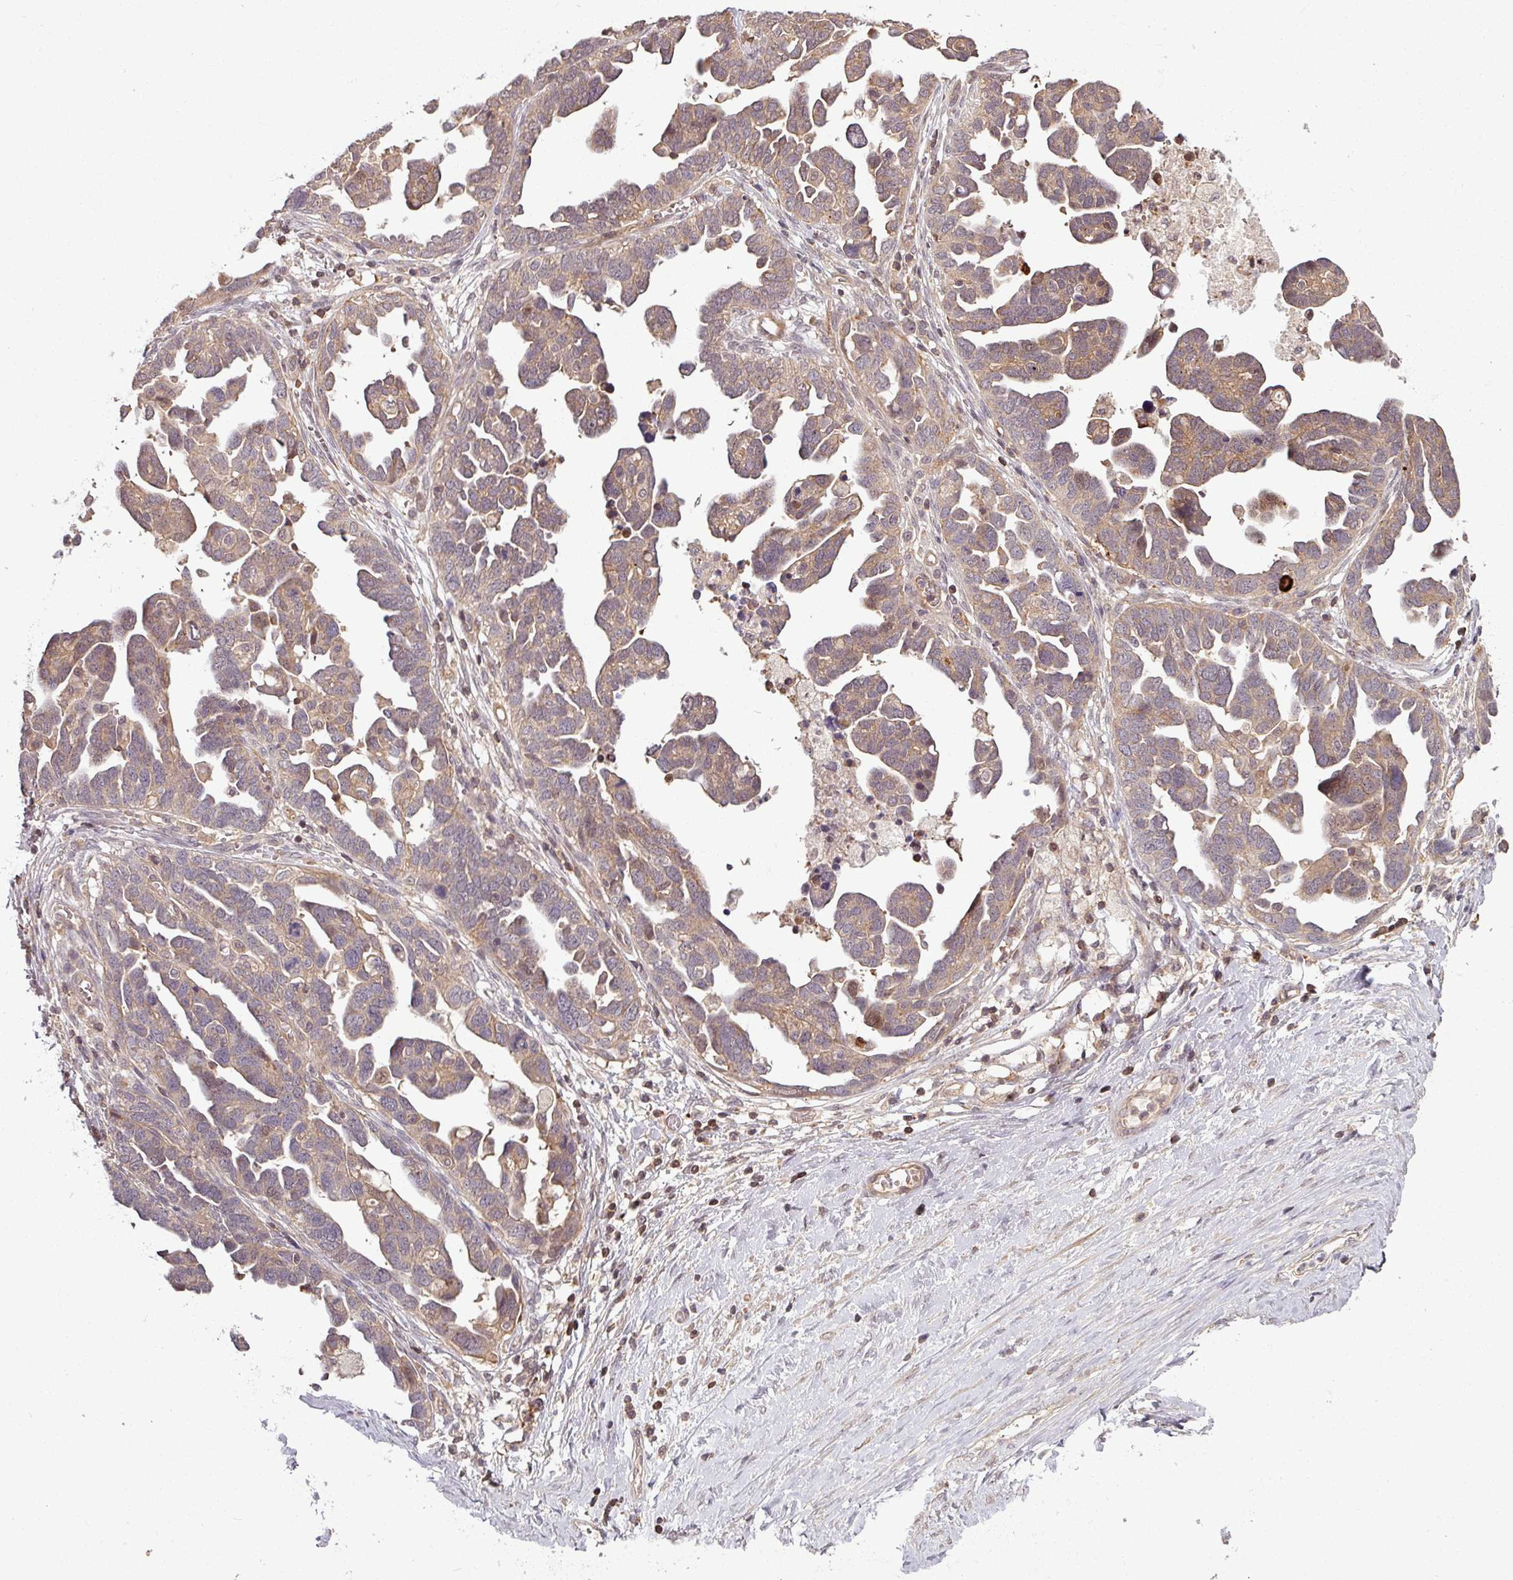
{"staining": {"intensity": "weak", "quantity": ">75%", "location": "cytoplasmic/membranous"}, "tissue": "ovarian cancer", "cell_type": "Tumor cells", "image_type": "cancer", "snomed": [{"axis": "morphology", "description": "Cystadenocarcinoma, serous, NOS"}, {"axis": "topography", "description": "Ovary"}], "caption": "Protein staining of ovarian serous cystadenocarcinoma tissue exhibits weak cytoplasmic/membranous expression in about >75% of tumor cells.", "gene": "TUSC3", "patient": {"sex": "female", "age": 54}}